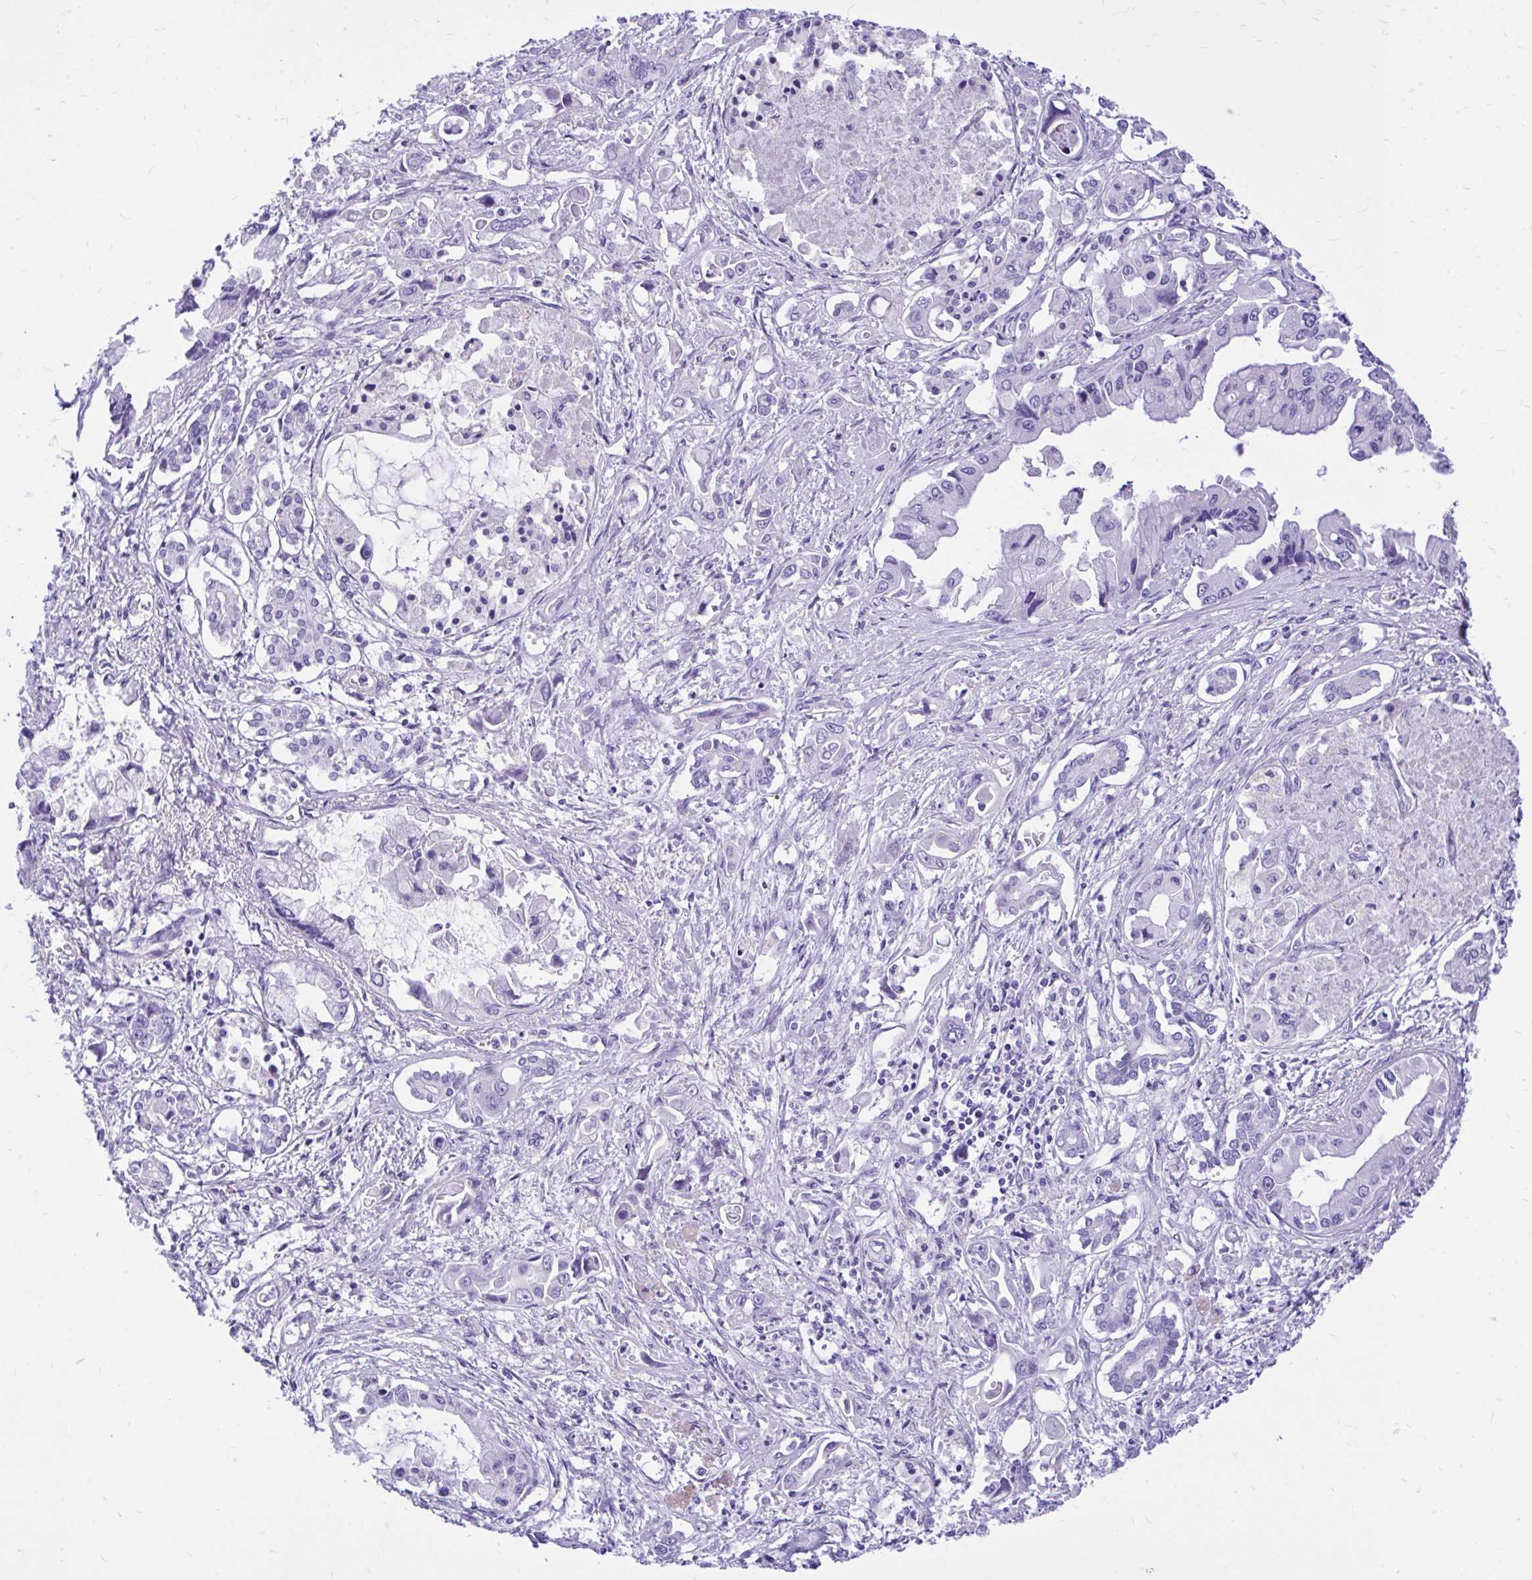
{"staining": {"intensity": "negative", "quantity": "none", "location": "none"}, "tissue": "pancreatic cancer", "cell_type": "Tumor cells", "image_type": "cancer", "snomed": [{"axis": "morphology", "description": "Adenocarcinoma, NOS"}, {"axis": "topography", "description": "Pancreas"}], "caption": "DAB (3,3'-diaminobenzidine) immunohistochemical staining of pancreatic adenocarcinoma exhibits no significant positivity in tumor cells.", "gene": "MON1A", "patient": {"sex": "male", "age": 84}}